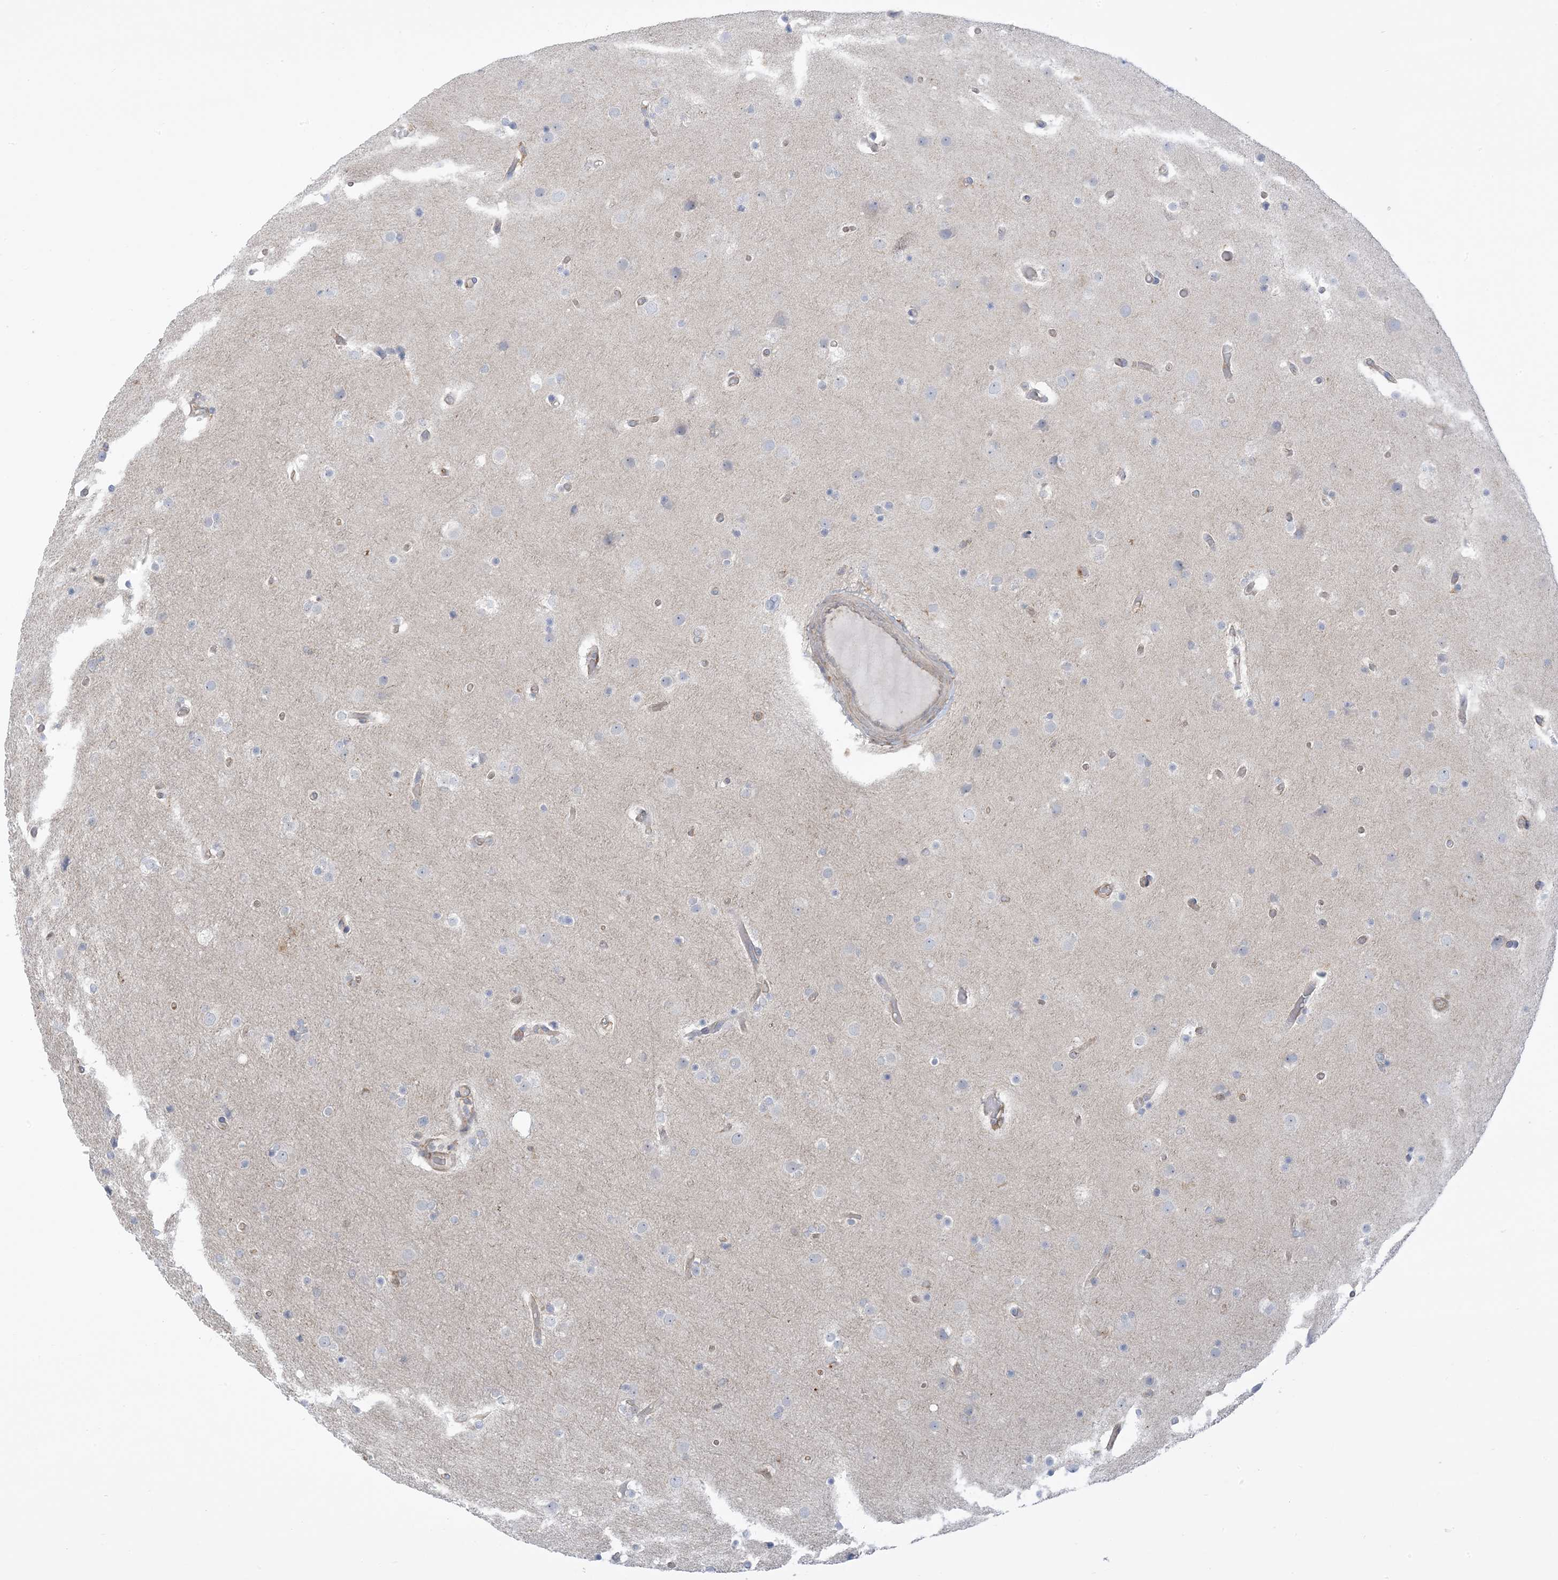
{"staining": {"intensity": "negative", "quantity": "none", "location": "none"}, "tissue": "glioma", "cell_type": "Tumor cells", "image_type": "cancer", "snomed": [{"axis": "morphology", "description": "Glioma, malignant, High grade"}, {"axis": "topography", "description": "Cerebral cortex"}], "caption": "High power microscopy histopathology image of an immunohistochemistry (IHC) photomicrograph of glioma, revealing no significant expression in tumor cells.", "gene": "ICMT", "patient": {"sex": "female", "age": 36}}